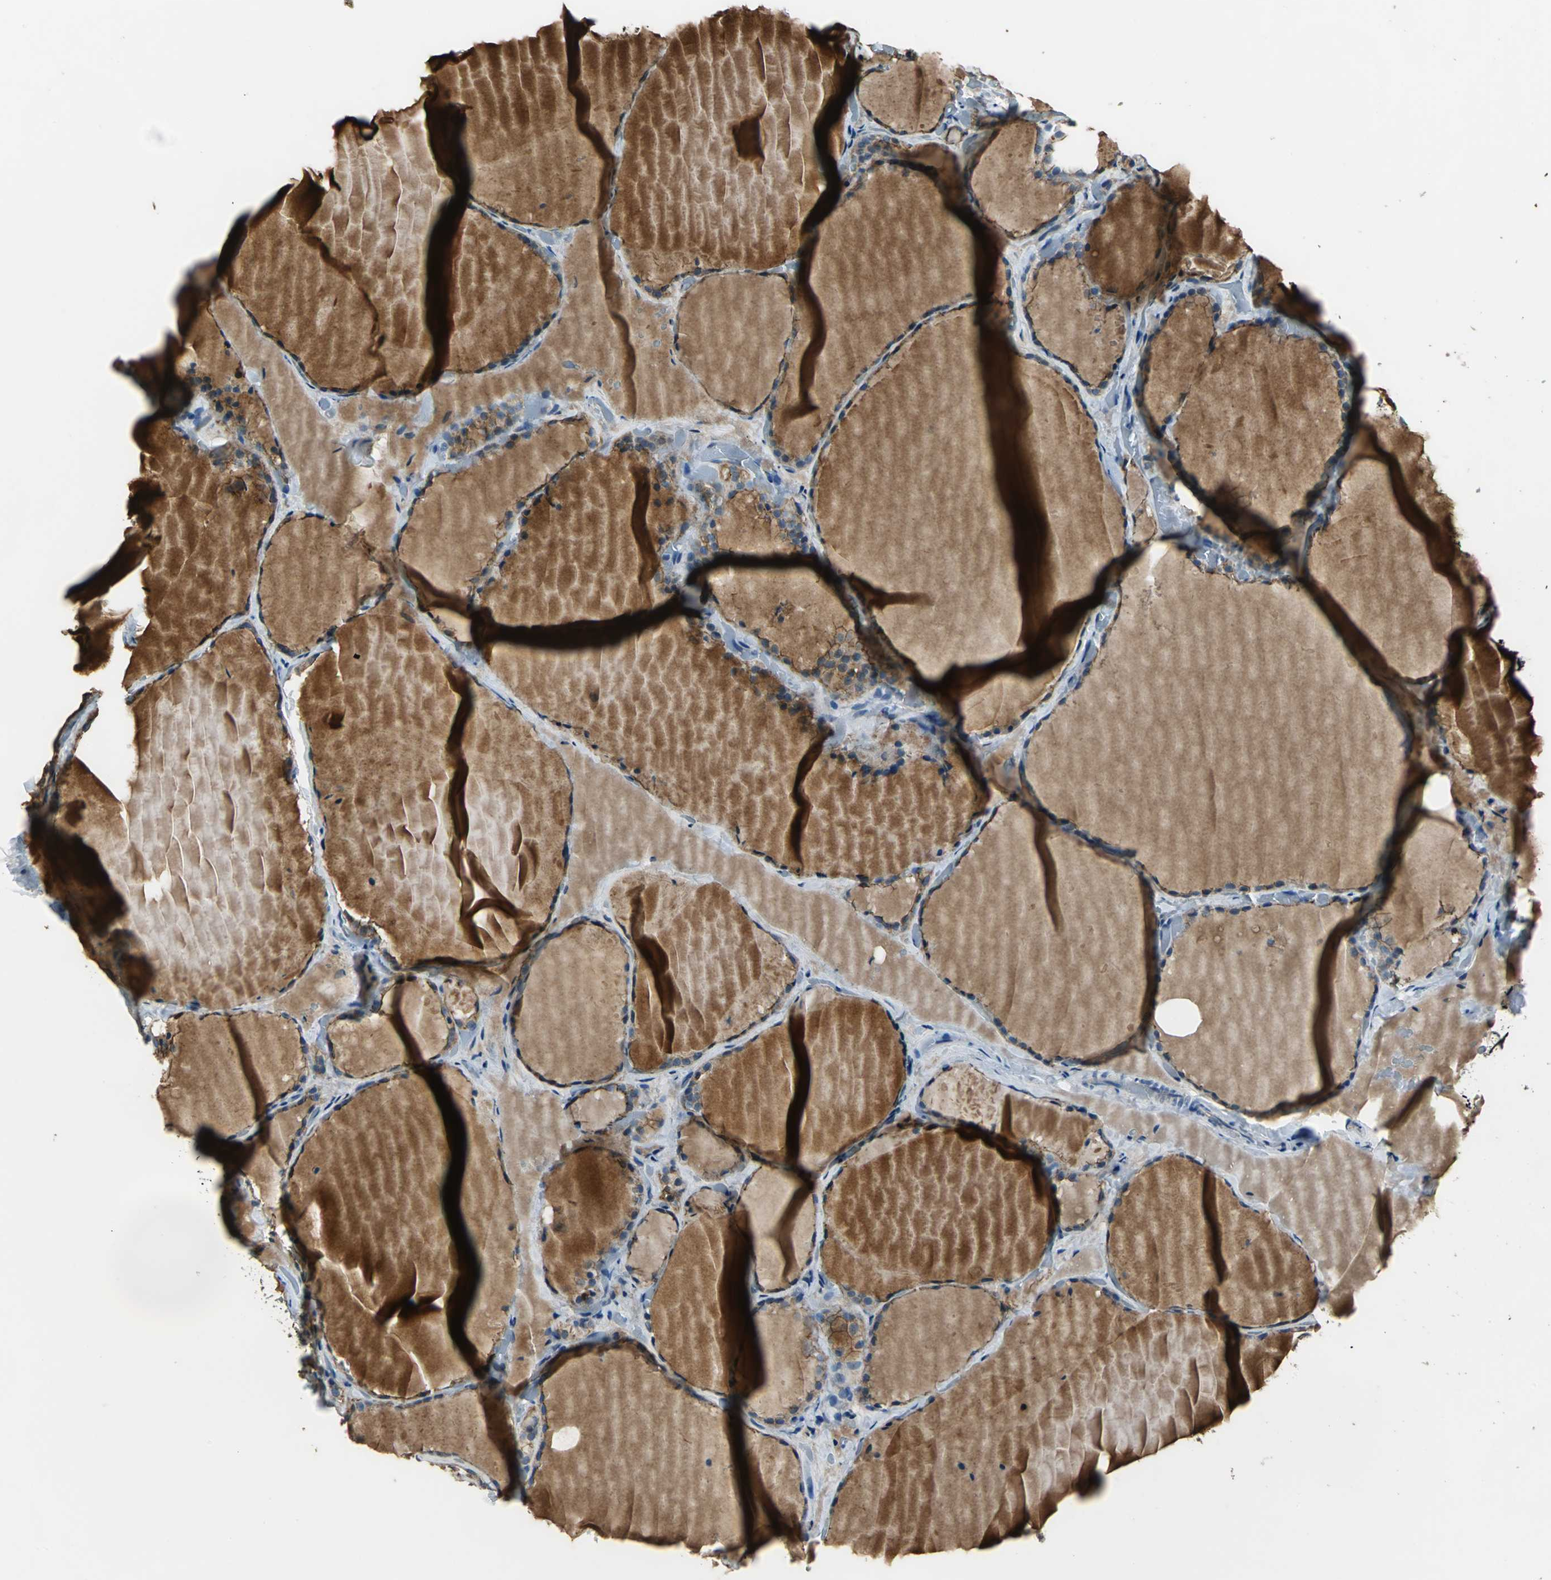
{"staining": {"intensity": "weak", "quantity": "25%-75%", "location": "cytoplasmic/membranous"}, "tissue": "thyroid gland", "cell_type": "Glandular cells", "image_type": "normal", "snomed": [{"axis": "morphology", "description": "Normal tissue, NOS"}, {"axis": "topography", "description": "Thyroid gland"}], "caption": "The immunohistochemical stain shows weak cytoplasmic/membranous expression in glandular cells of normal thyroid gland.", "gene": "OCLN", "patient": {"sex": "female", "age": 22}}